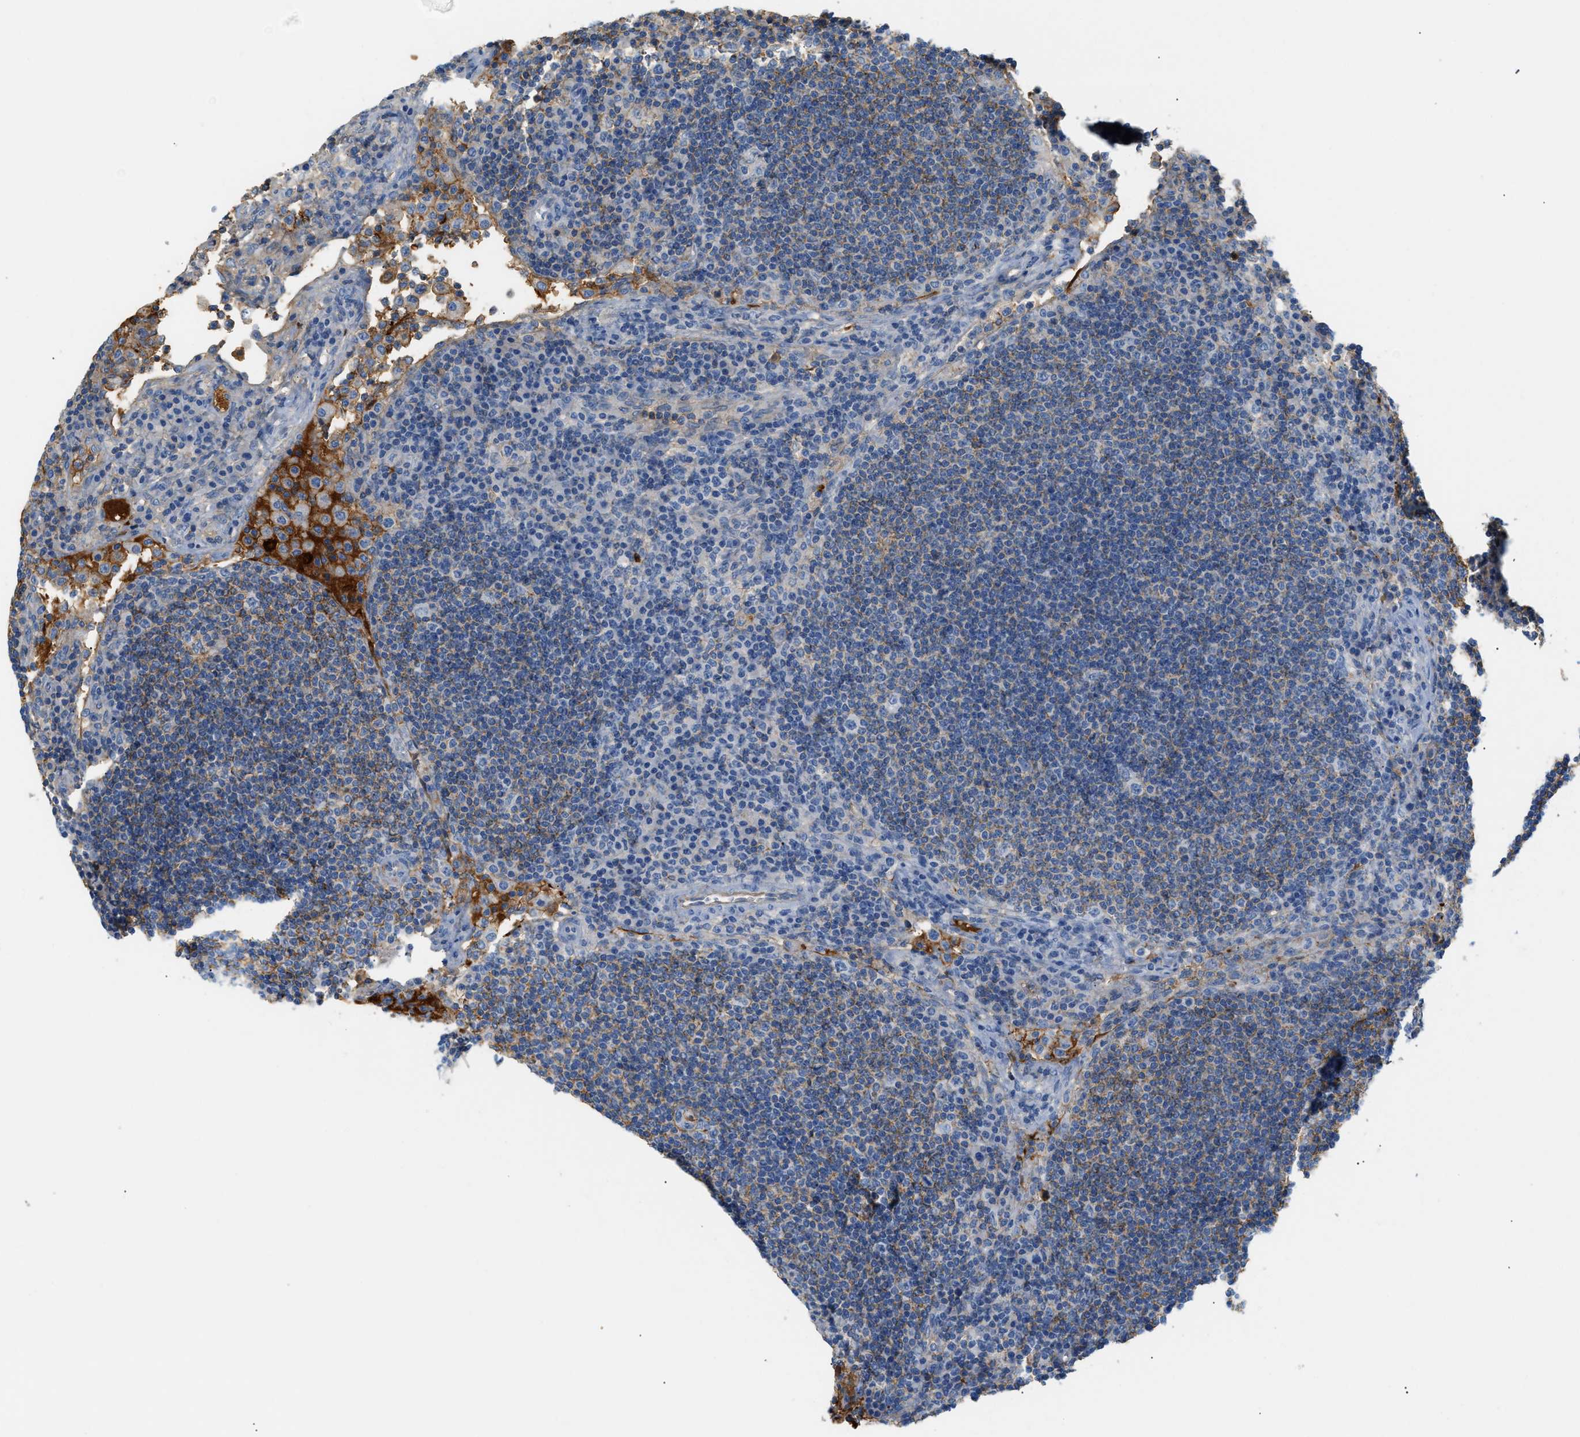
{"staining": {"intensity": "negative", "quantity": "none", "location": "none"}, "tissue": "lymph node", "cell_type": "Germinal center cells", "image_type": "normal", "snomed": [{"axis": "morphology", "description": "Normal tissue, NOS"}, {"axis": "topography", "description": "Lymph node"}], "caption": "High power microscopy micrograph of an immunohistochemistry (IHC) histopathology image of benign lymph node, revealing no significant positivity in germinal center cells.", "gene": "CFI", "patient": {"sex": "female", "age": 53}}